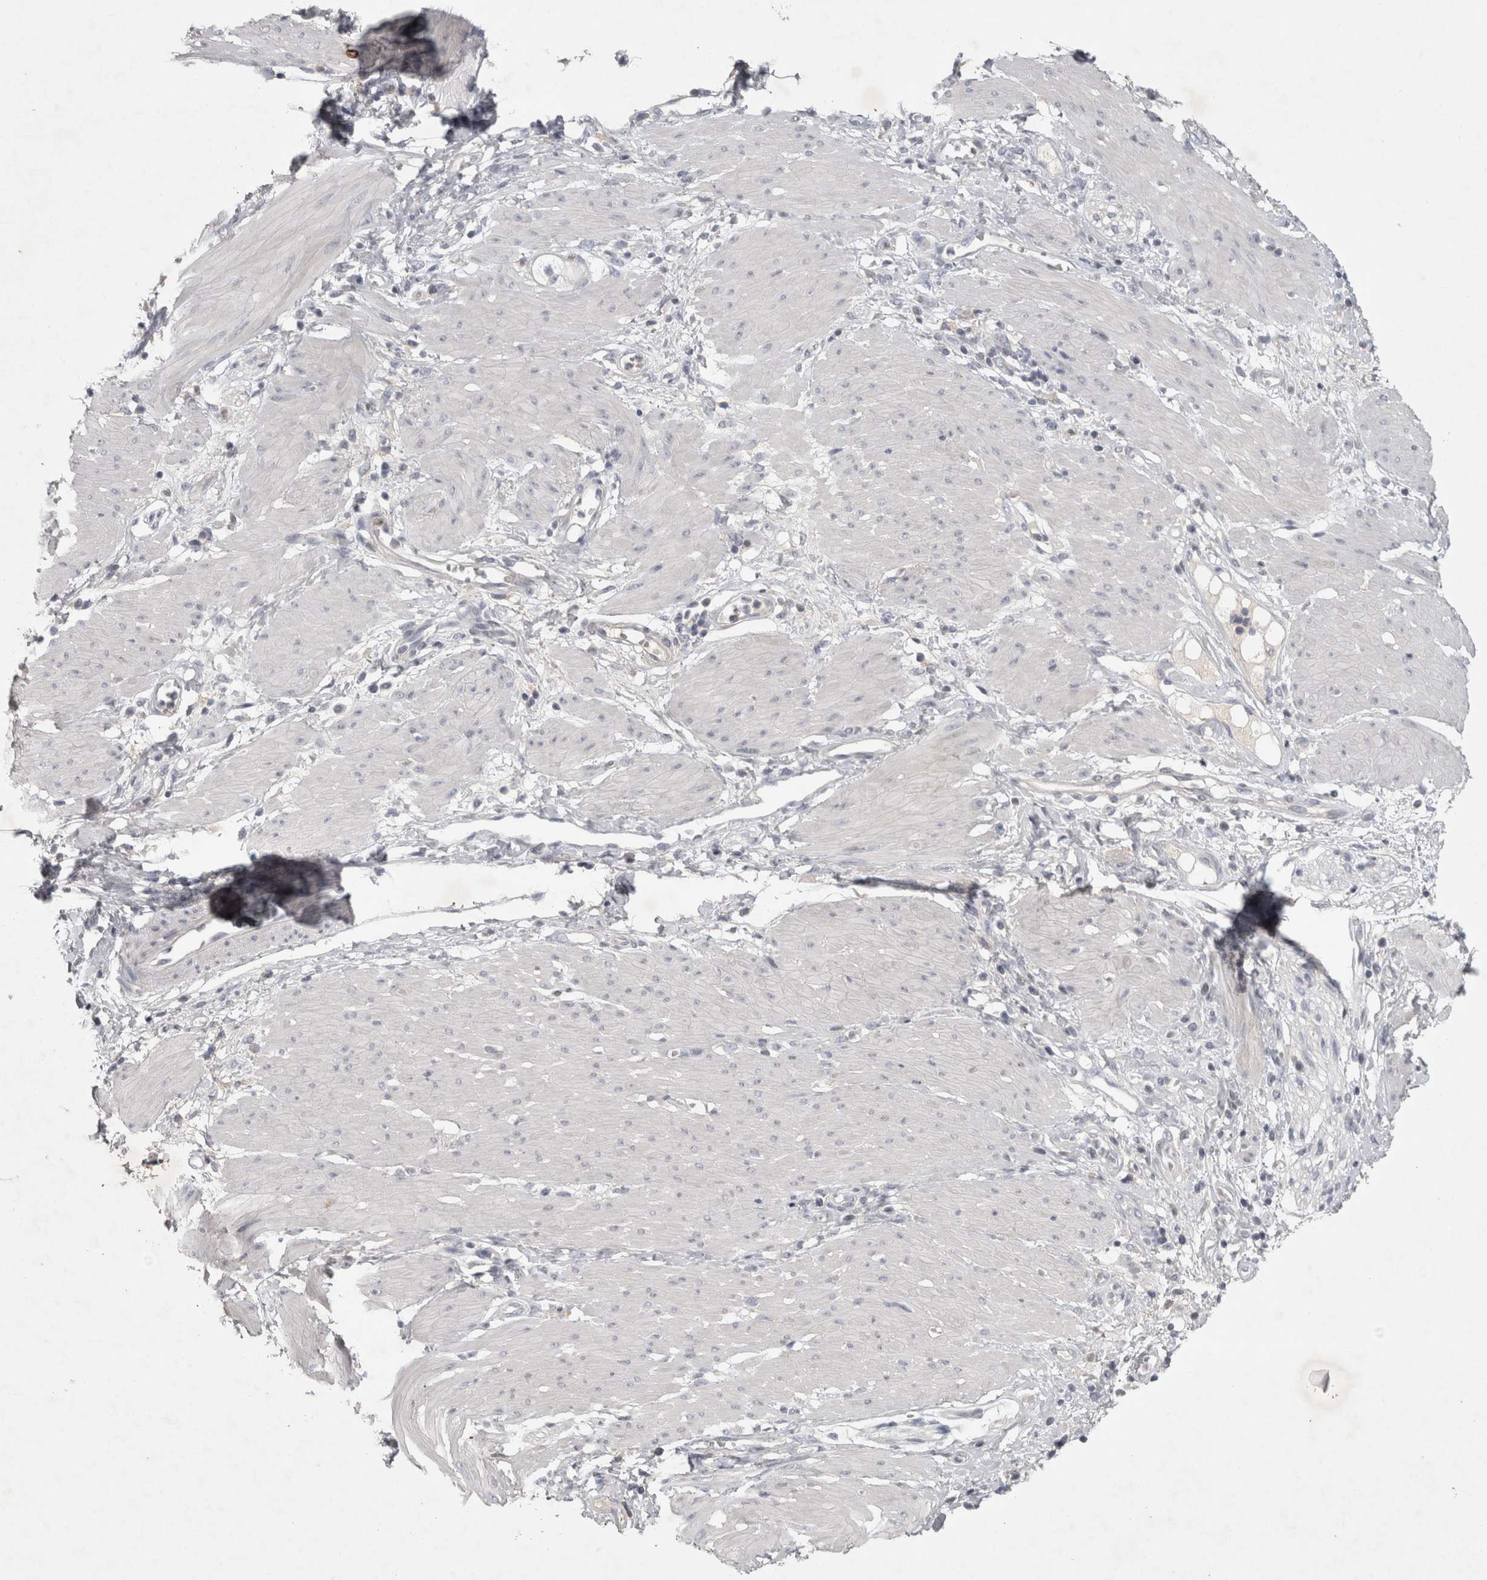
{"staining": {"intensity": "negative", "quantity": "none", "location": "none"}, "tissue": "stomach cancer", "cell_type": "Tumor cells", "image_type": "cancer", "snomed": [{"axis": "morphology", "description": "Adenocarcinoma, NOS"}, {"axis": "topography", "description": "Stomach"}, {"axis": "topography", "description": "Stomach, lower"}], "caption": "A high-resolution histopathology image shows IHC staining of stomach adenocarcinoma, which shows no significant positivity in tumor cells.", "gene": "ENPP7", "patient": {"sex": "female", "age": 48}}